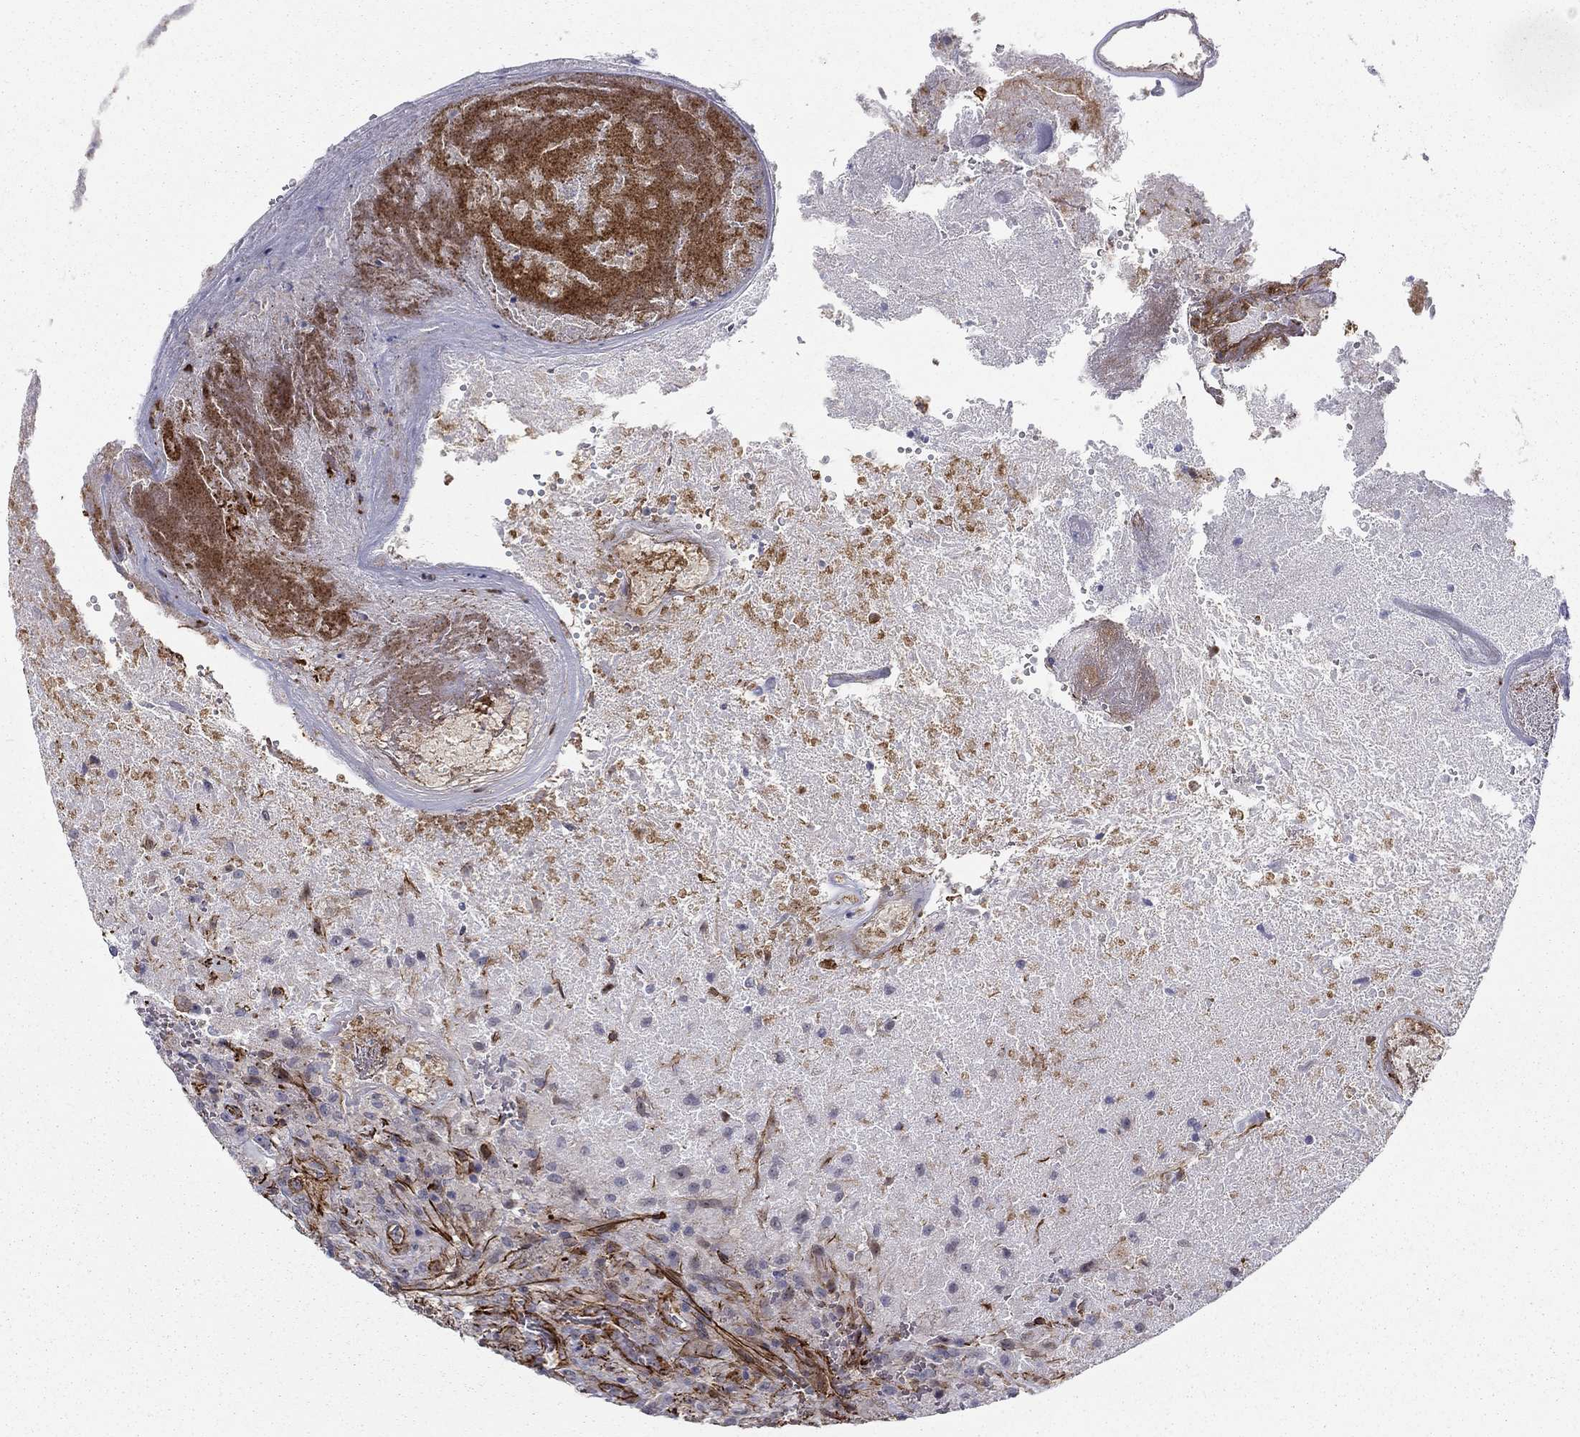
{"staining": {"intensity": "negative", "quantity": "none", "location": "none"}, "tissue": "glioma", "cell_type": "Tumor cells", "image_type": "cancer", "snomed": [{"axis": "morphology", "description": "Glioma, malignant, High grade"}, {"axis": "topography", "description": "Brain"}], "caption": "This is a histopathology image of IHC staining of malignant high-grade glioma, which shows no positivity in tumor cells.", "gene": "KRBA1", "patient": {"sex": "male", "age": 56}}